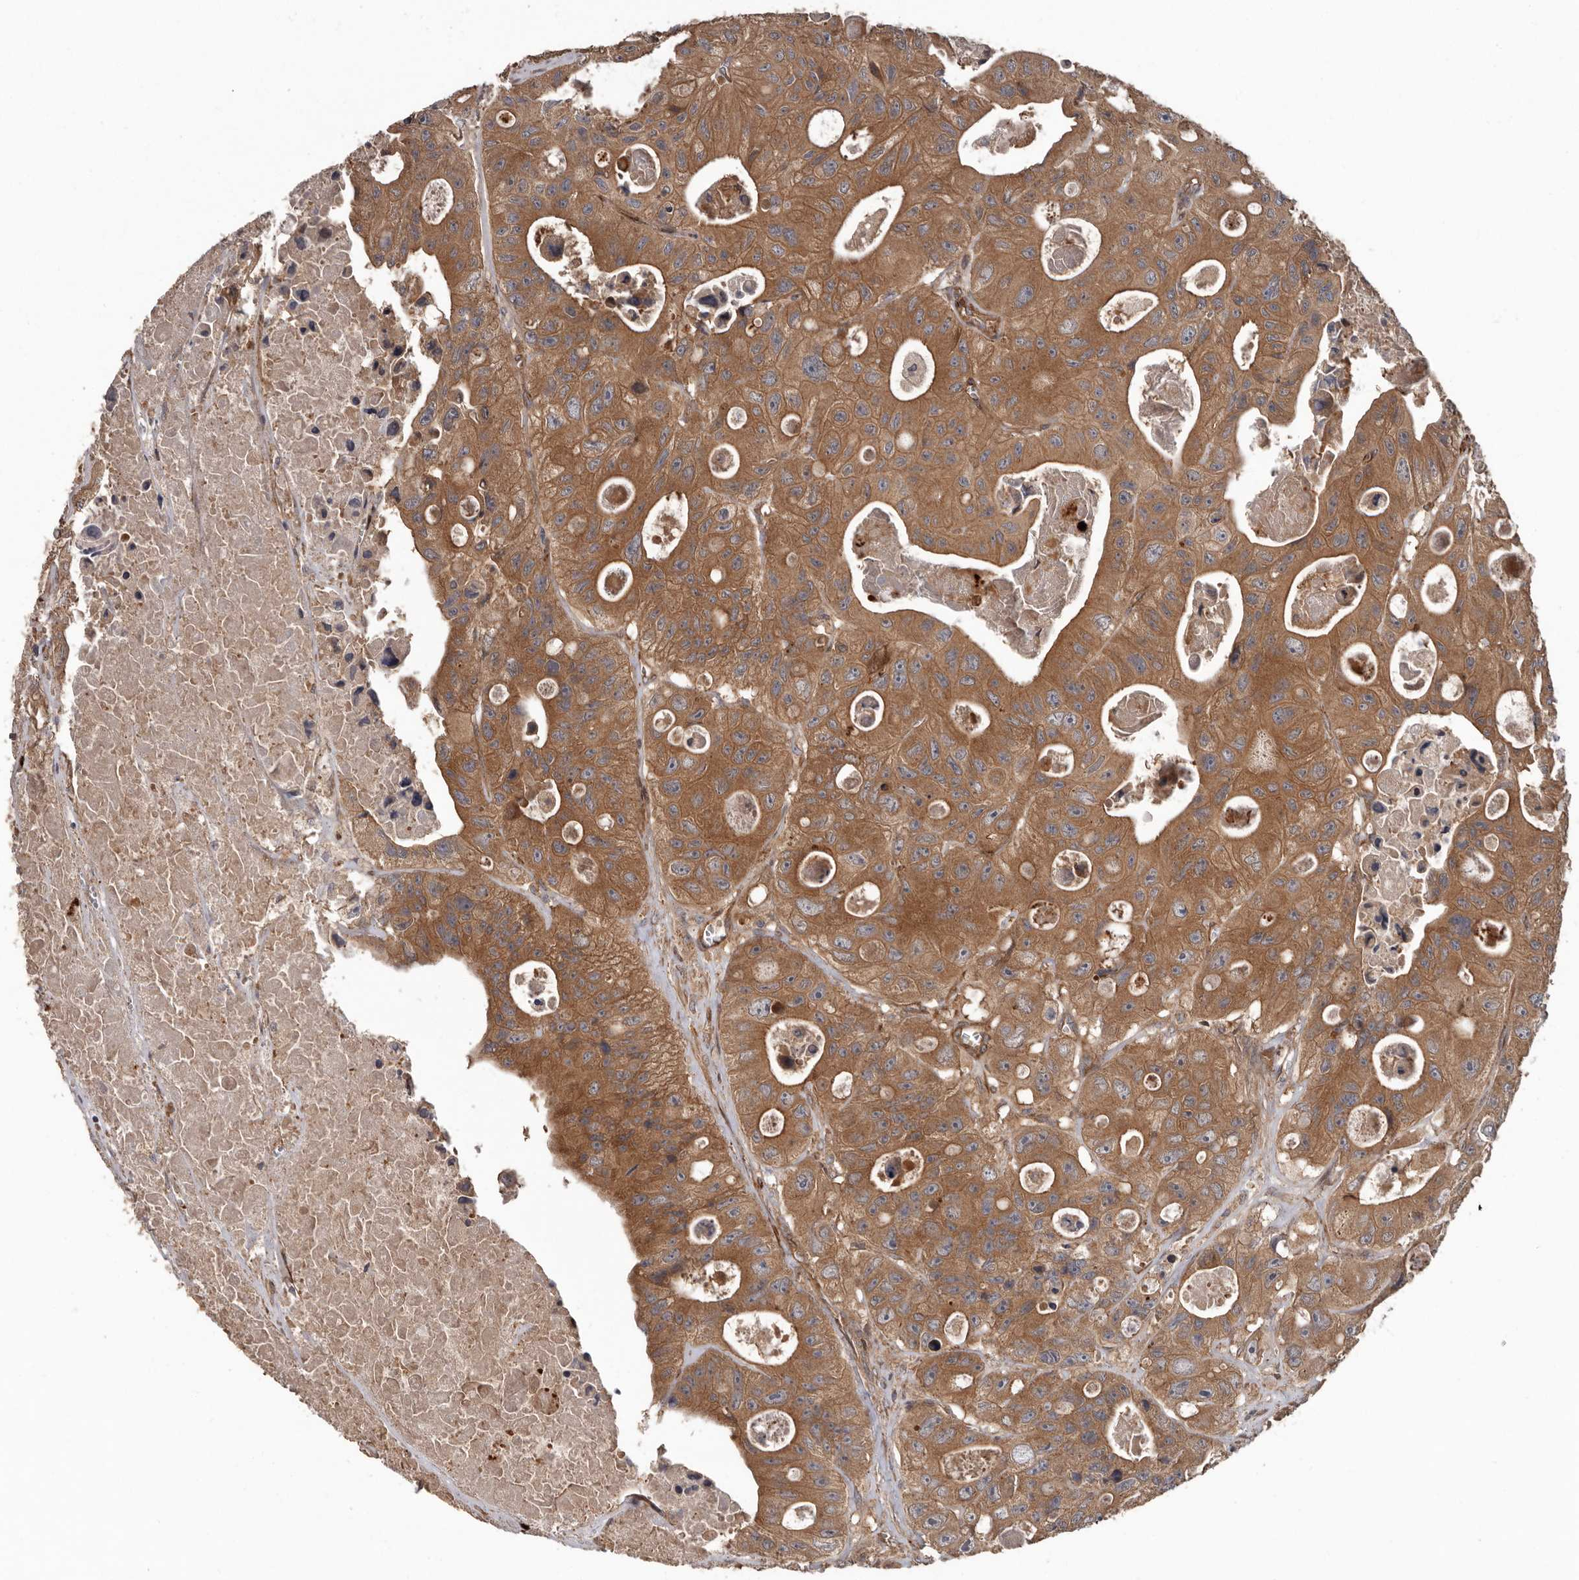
{"staining": {"intensity": "moderate", "quantity": ">75%", "location": "cytoplasmic/membranous"}, "tissue": "colorectal cancer", "cell_type": "Tumor cells", "image_type": "cancer", "snomed": [{"axis": "morphology", "description": "Adenocarcinoma, NOS"}, {"axis": "topography", "description": "Colon"}], "caption": "Colorectal cancer stained with a brown dye displays moderate cytoplasmic/membranous positive positivity in approximately >75% of tumor cells.", "gene": "ARHGEF5", "patient": {"sex": "female", "age": 46}}